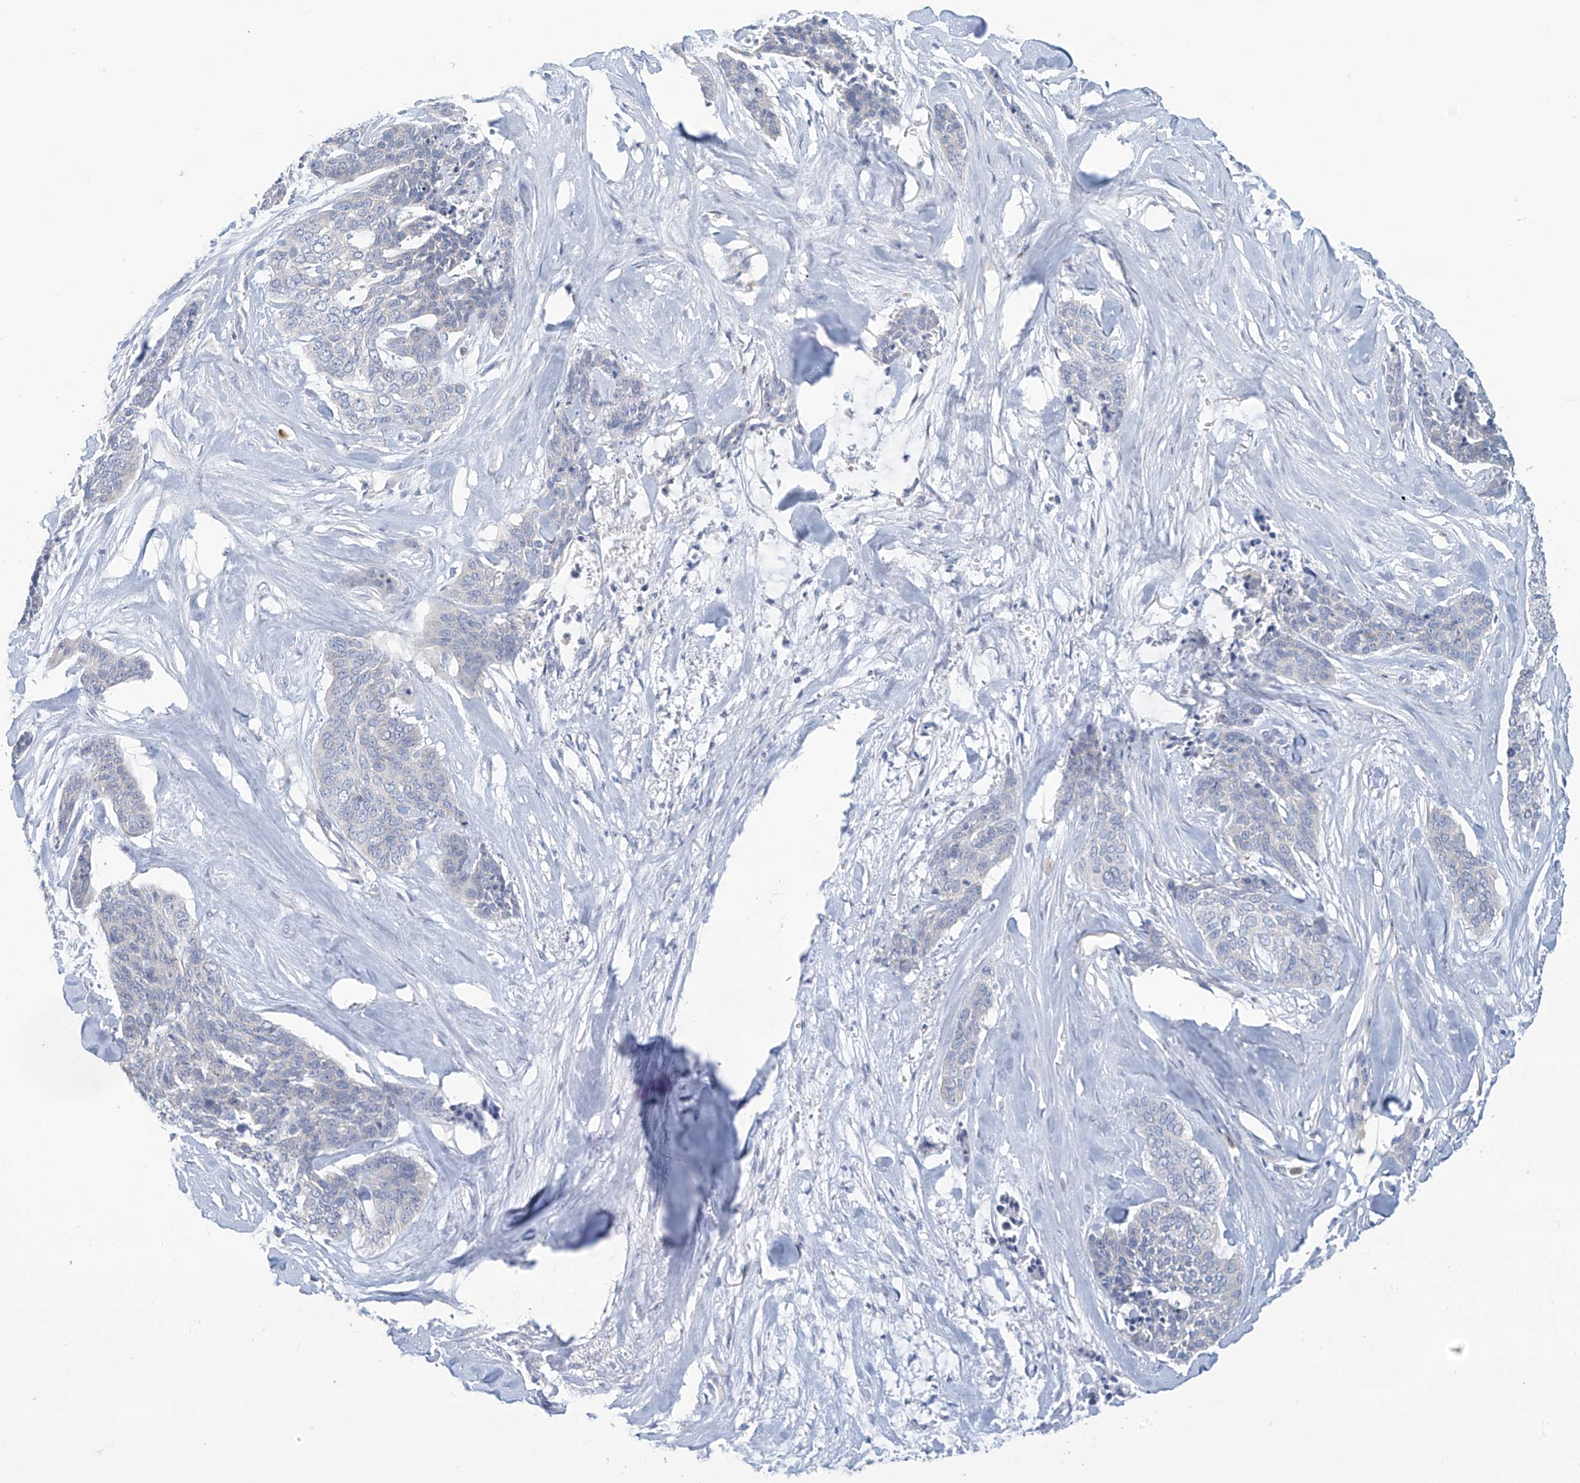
{"staining": {"intensity": "negative", "quantity": "none", "location": "none"}, "tissue": "skin cancer", "cell_type": "Tumor cells", "image_type": "cancer", "snomed": [{"axis": "morphology", "description": "Basal cell carcinoma"}, {"axis": "topography", "description": "Skin"}], "caption": "The photomicrograph demonstrates no staining of tumor cells in skin basal cell carcinoma. (Brightfield microscopy of DAB (3,3'-diaminobenzidine) immunohistochemistry at high magnification).", "gene": "SLC6A12", "patient": {"sex": "female", "age": 64}}